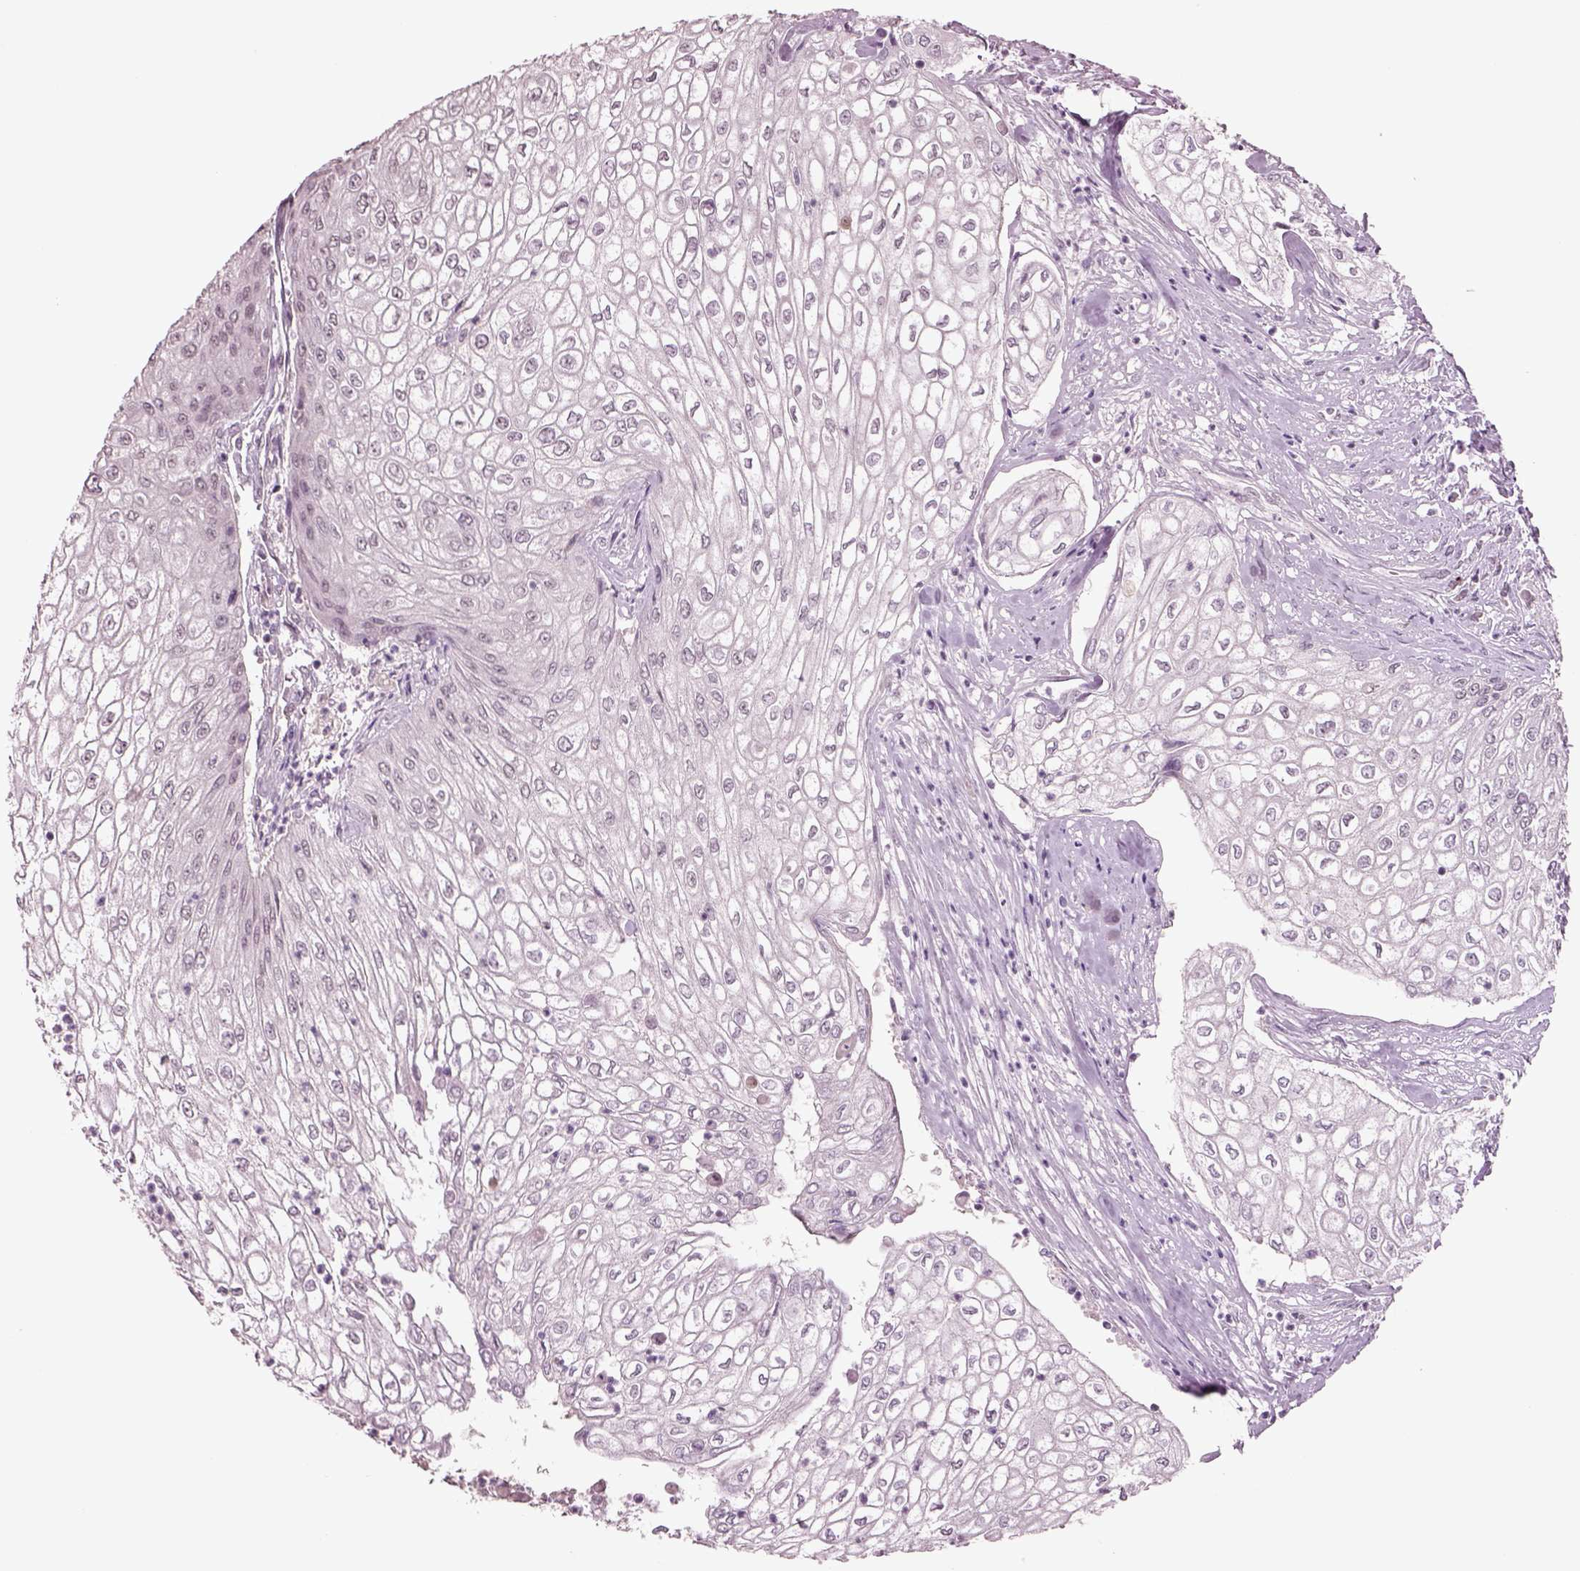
{"staining": {"intensity": "negative", "quantity": "none", "location": "none"}, "tissue": "urothelial cancer", "cell_type": "Tumor cells", "image_type": "cancer", "snomed": [{"axis": "morphology", "description": "Urothelial carcinoma, High grade"}, {"axis": "topography", "description": "Urinary bladder"}], "caption": "Immunohistochemistry (IHC) image of urothelial cancer stained for a protein (brown), which exhibits no expression in tumor cells.", "gene": "SEPHS1", "patient": {"sex": "male", "age": 62}}